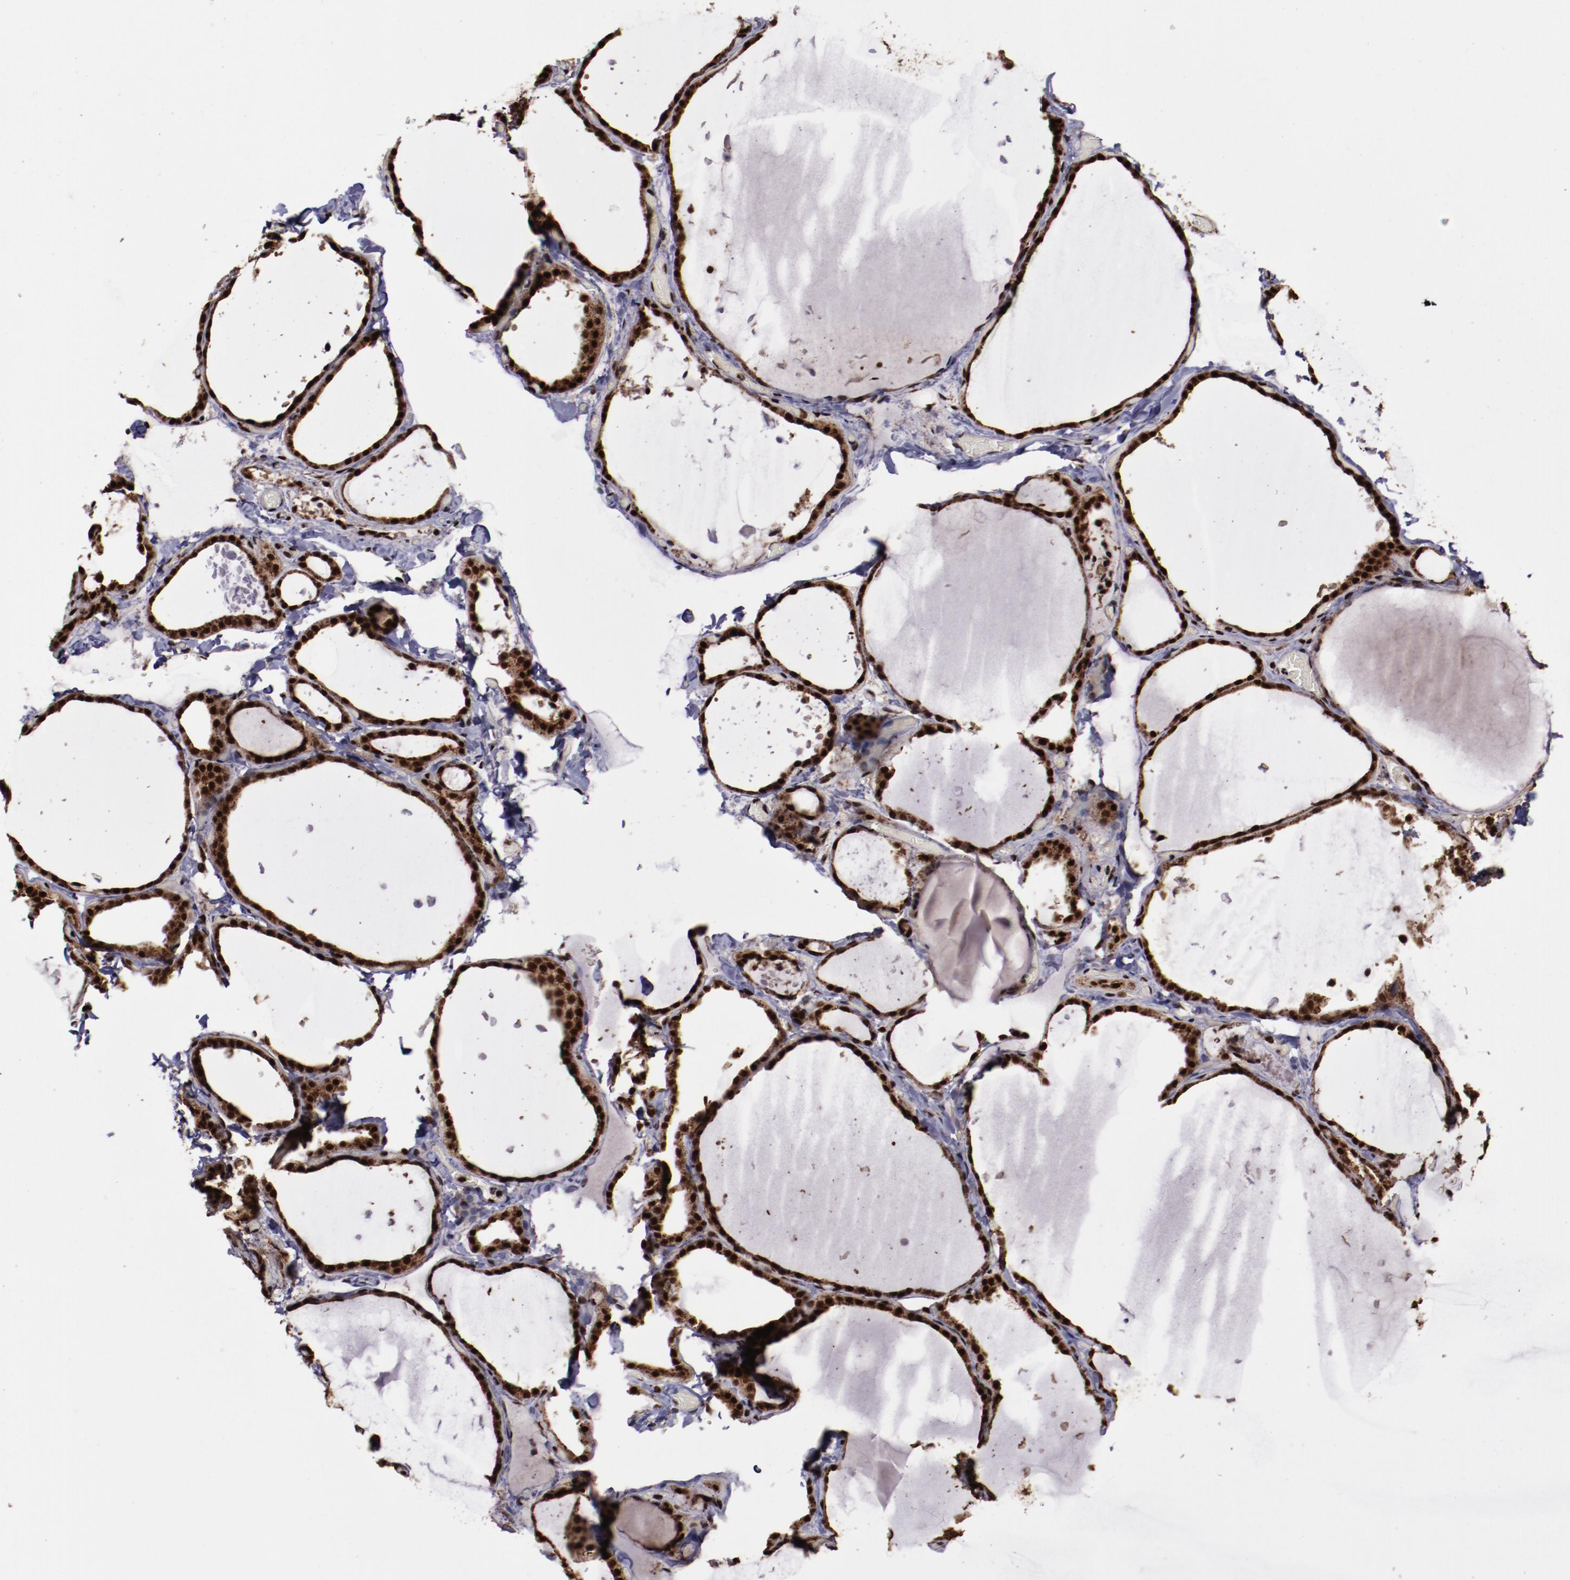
{"staining": {"intensity": "strong", "quantity": ">75%", "location": "cytoplasmic/membranous,nuclear"}, "tissue": "thyroid gland", "cell_type": "Glandular cells", "image_type": "normal", "snomed": [{"axis": "morphology", "description": "Normal tissue, NOS"}, {"axis": "topography", "description": "Thyroid gland"}], "caption": "Brown immunohistochemical staining in unremarkable thyroid gland shows strong cytoplasmic/membranous,nuclear staining in about >75% of glandular cells.", "gene": "SNW1", "patient": {"sex": "female", "age": 22}}